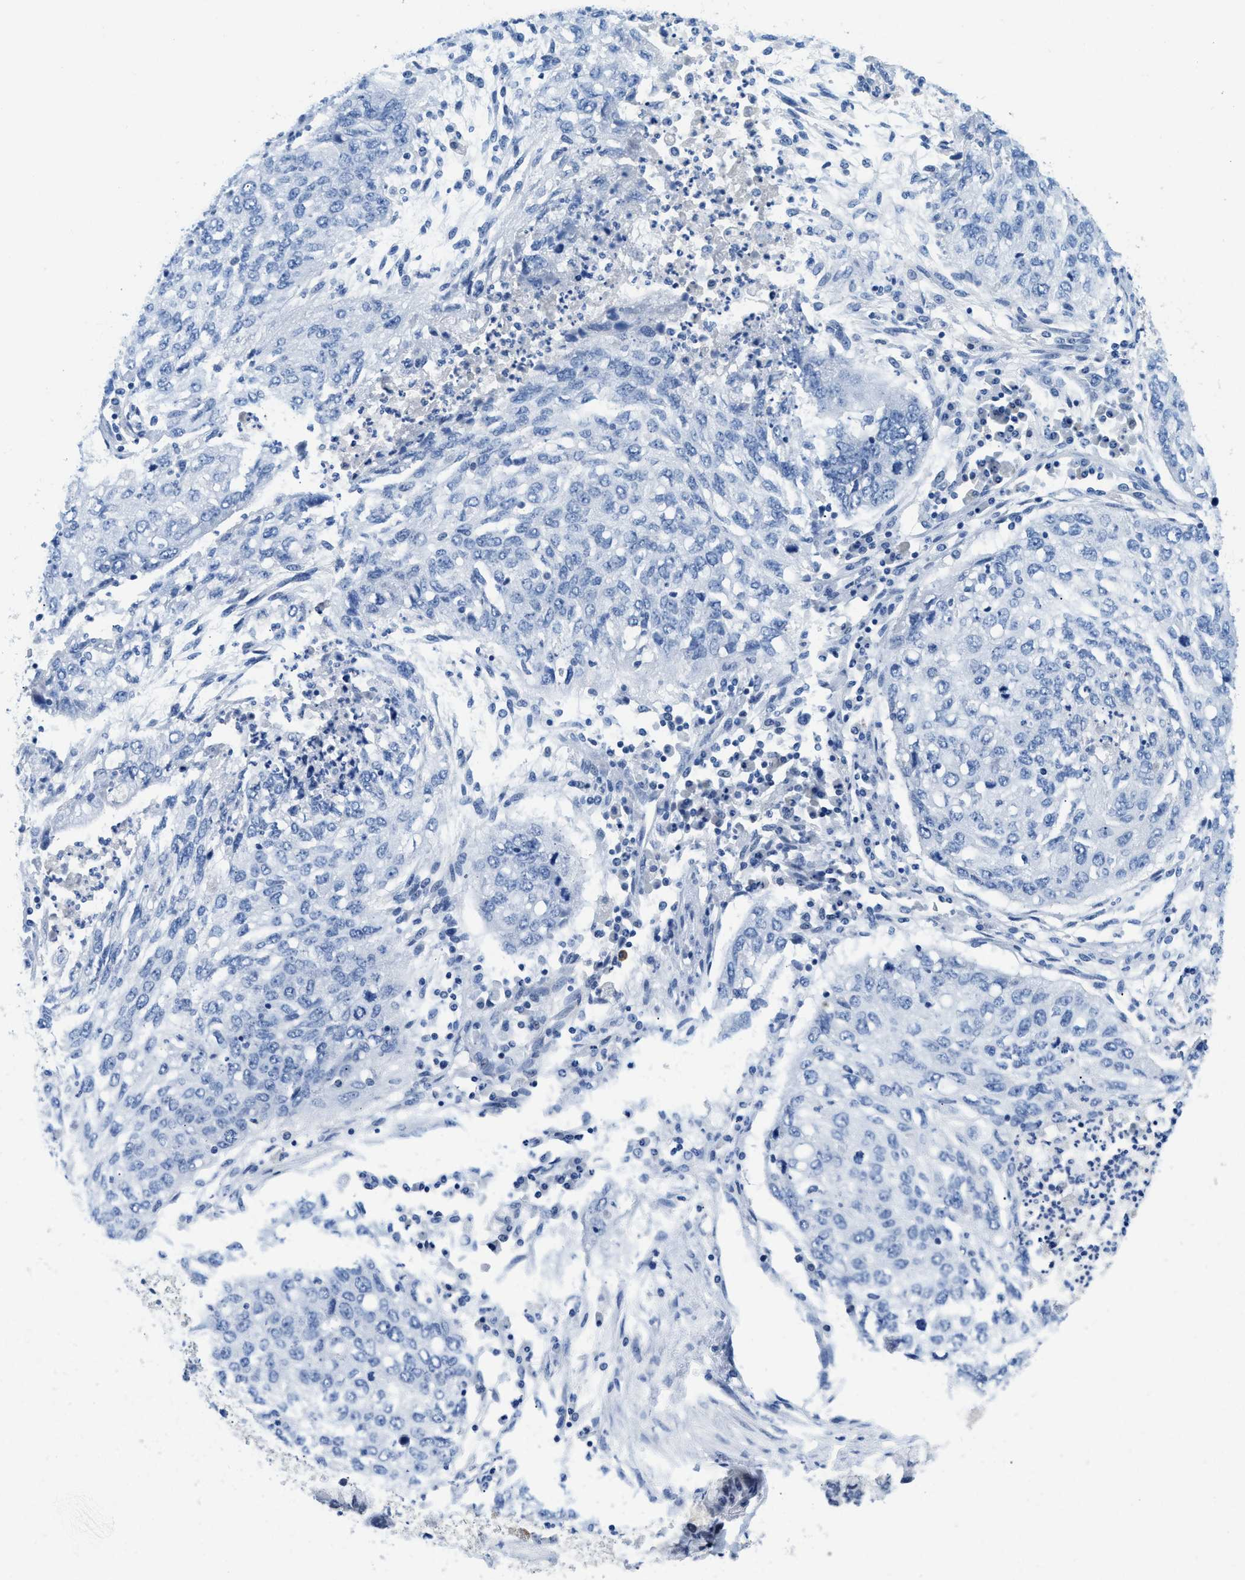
{"staining": {"intensity": "negative", "quantity": "none", "location": "none"}, "tissue": "lung cancer", "cell_type": "Tumor cells", "image_type": "cancer", "snomed": [{"axis": "morphology", "description": "Squamous cell carcinoma, NOS"}, {"axis": "topography", "description": "Lung"}], "caption": "Lung cancer (squamous cell carcinoma) stained for a protein using immunohistochemistry (IHC) exhibits no expression tumor cells.", "gene": "MBL2", "patient": {"sex": "female", "age": 63}}